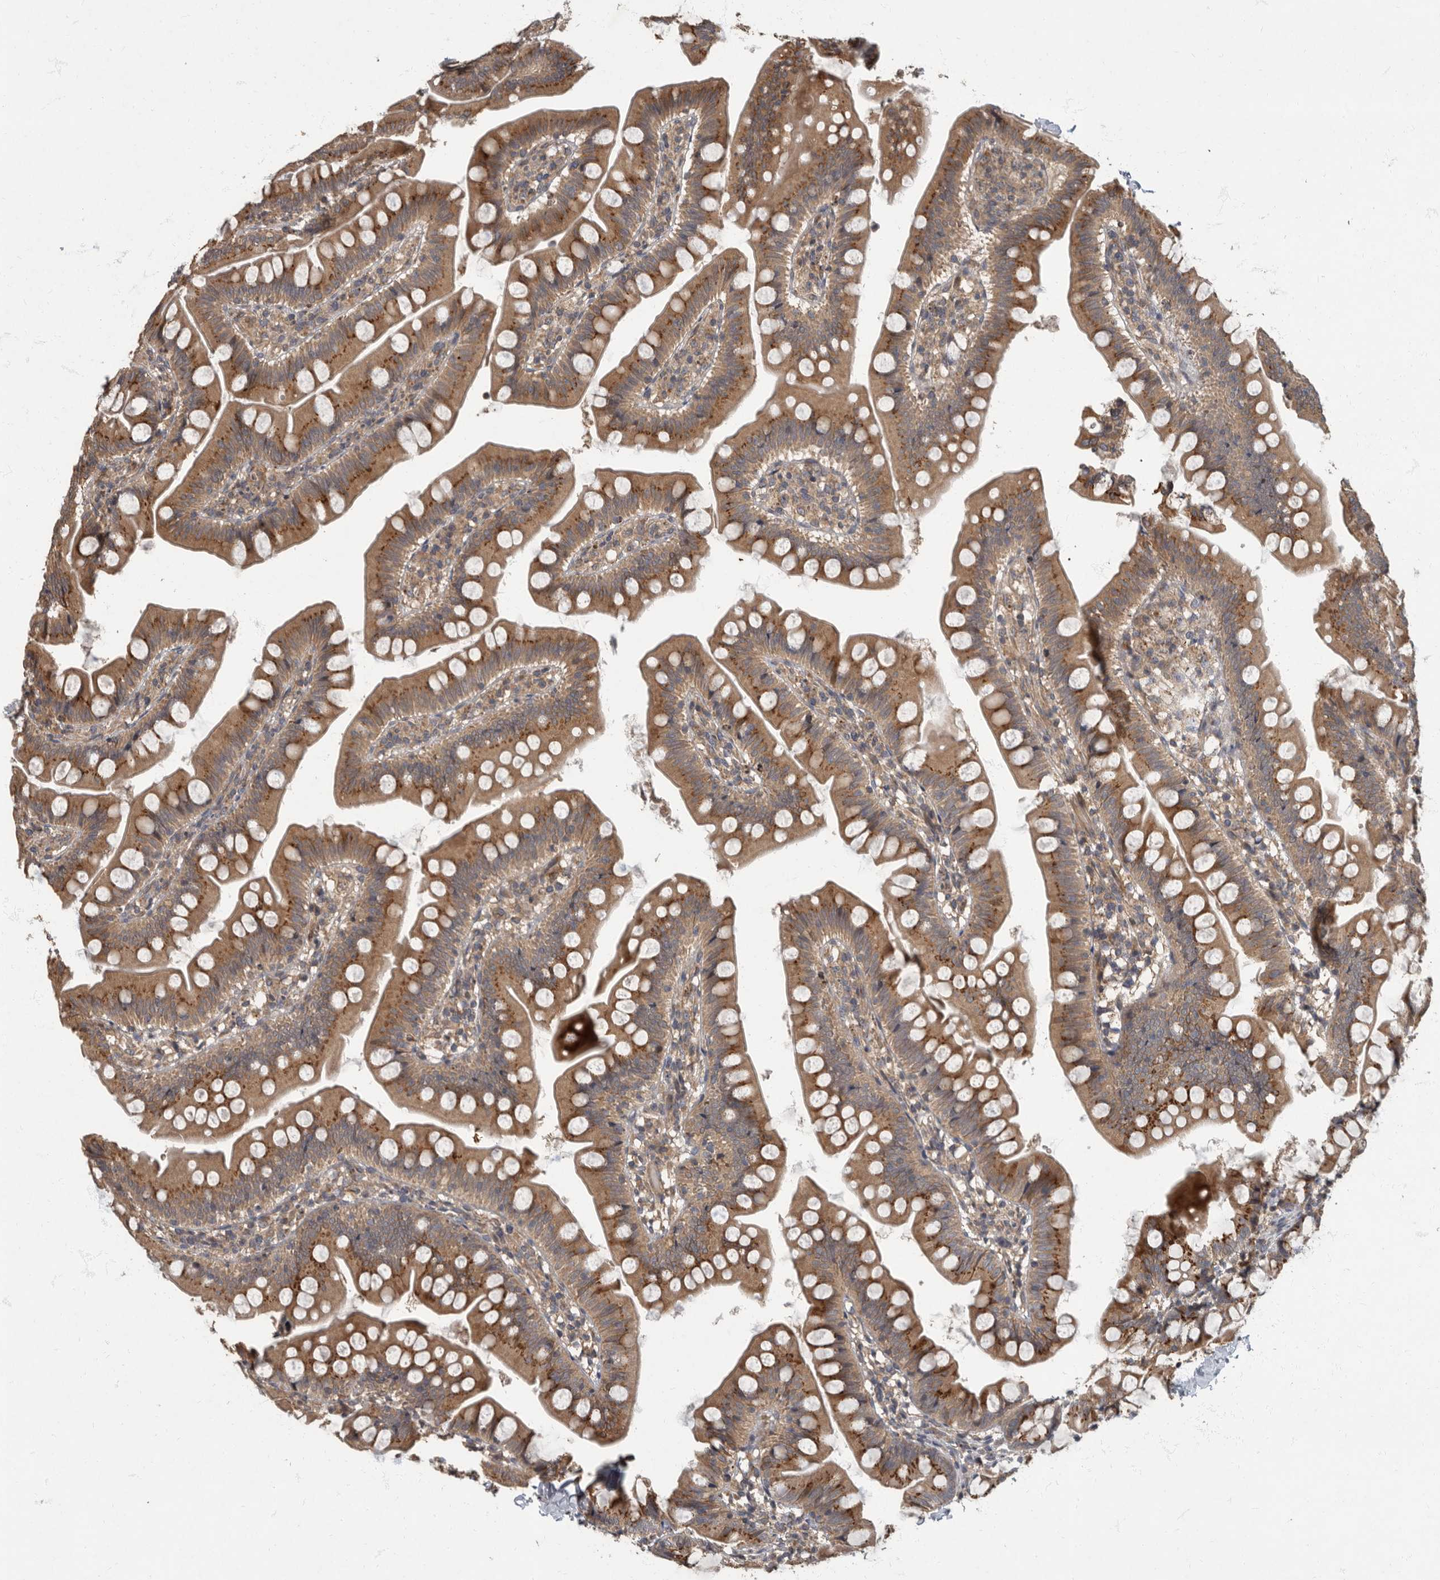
{"staining": {"intensity": "moderate", "quantity": ">75%", "location": "cytoplasmic/membranous"}, "tissue": "small intestine", "cell_type": "Glandular cells", "image_type": "normal", "snomed": [{"axis": "morphology", "description": "Normal tissue, NOS"}, {"axis": "topography", "description": "Small intestine"}], "caption": "Immunohistochemistry image of benign small intestine: human small intestine stained using IHC exhibits medium levels of moderate protein expression localized specifically in the cytoplasmic/membranous of glandular cells, appearing as a cytoplasmic/membranous brown color.", "gene": "IQCK", "patient": {"sex": "male", "age": 7}}